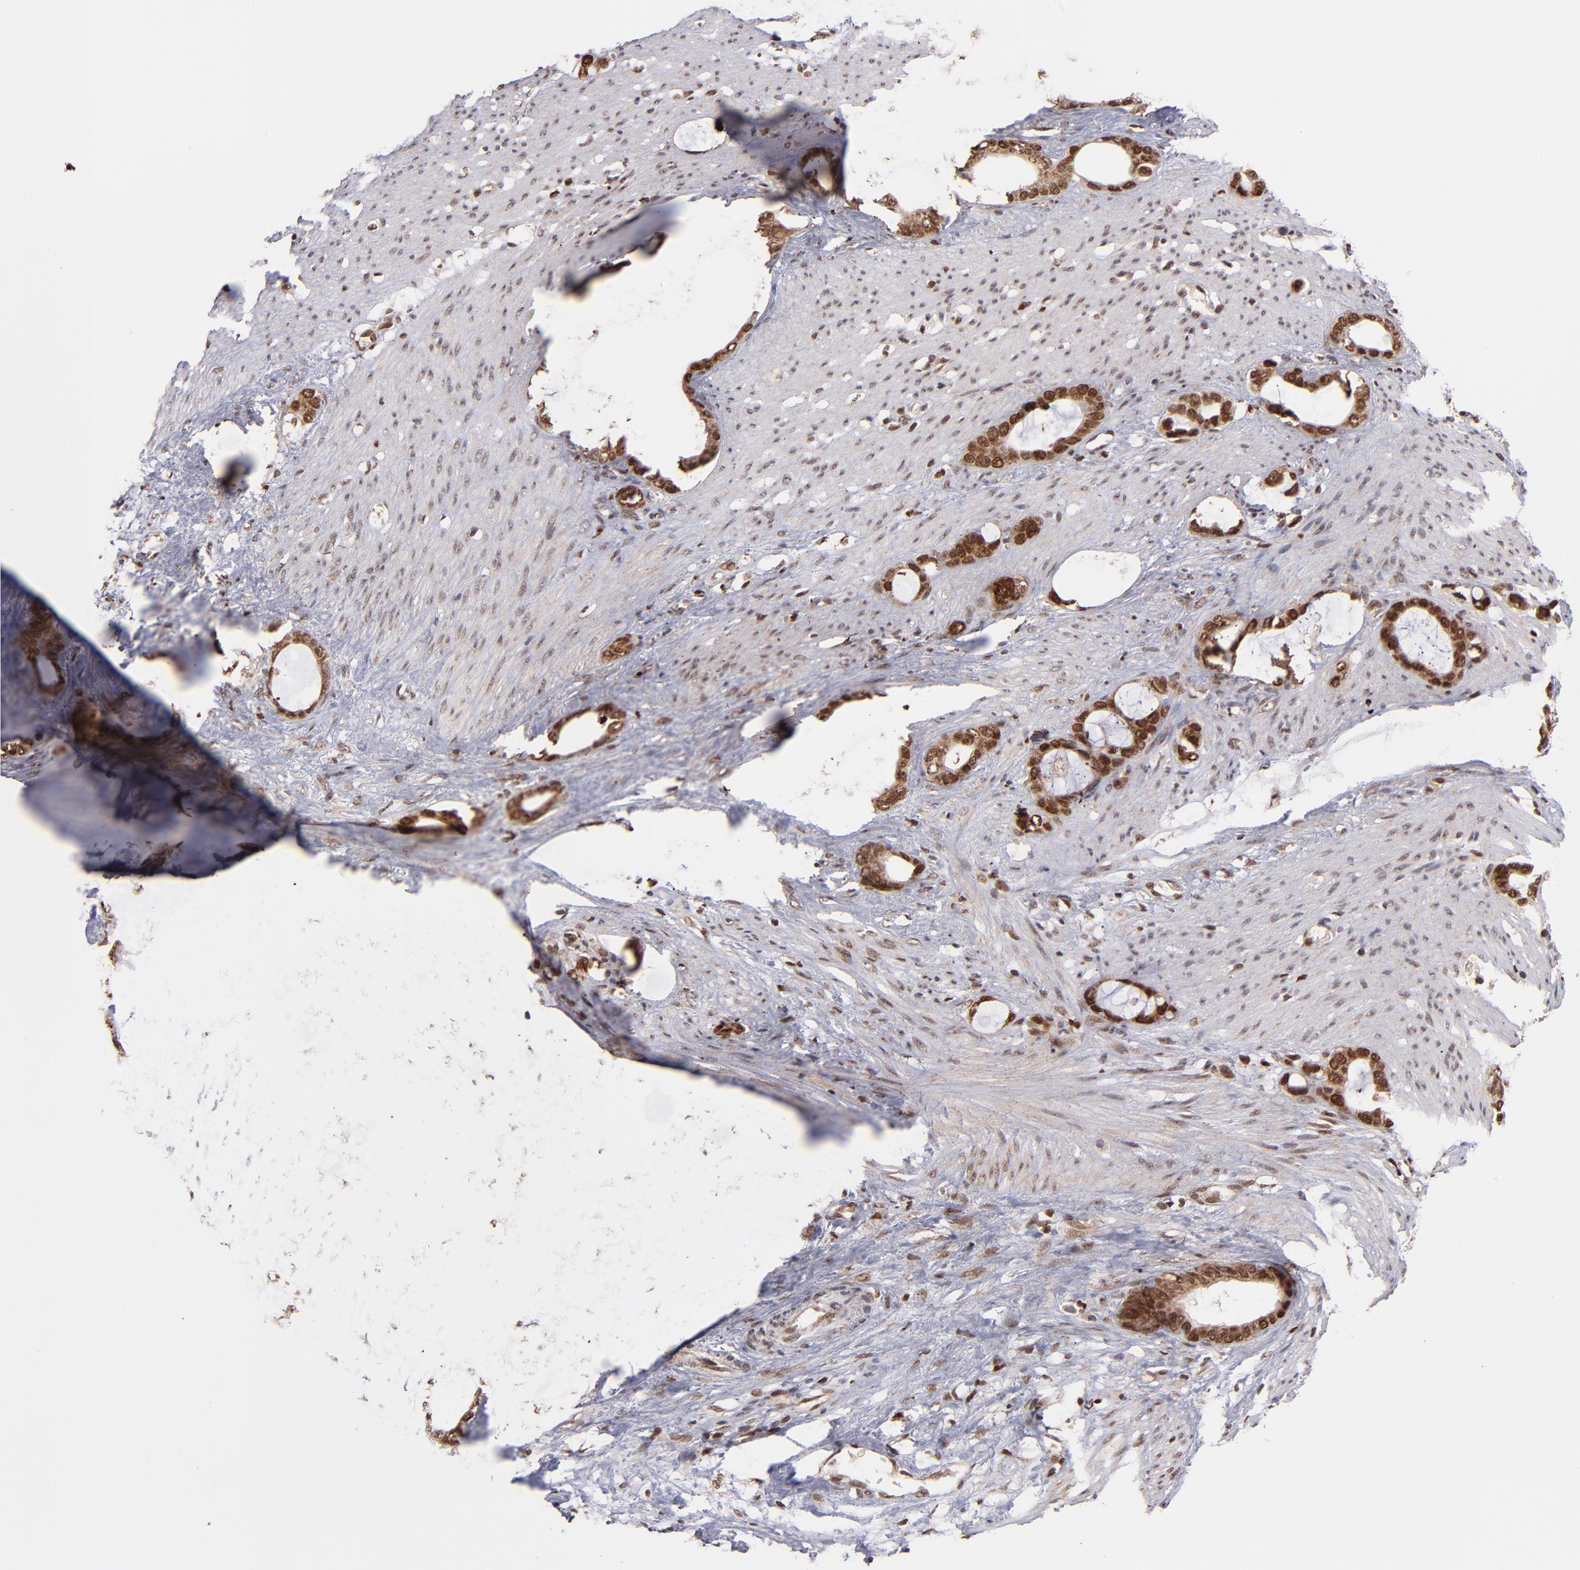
{"staining": {"intensity": "strong", "quantity": ">75%", "location": "cytoplasmic/membranous,nuclear"}, "tissue": "stomach cancer", "cell_type": "Tumor cells", "image_type": "cancer", "snomed": [{"axis": "morphology", "description": "Adenocarcinoma, NOS"}, {"axis": "topography", "description": "Stomach"}], "caption": "Adenocarcinoma (stomach) stained with a brown dye displays strong cytoplasmic/membranous and nuclear positive staining in approximately >75% of tumor cells.", "gene": "TOP1MT", "patient": {"sex": "female", "age": 75}}